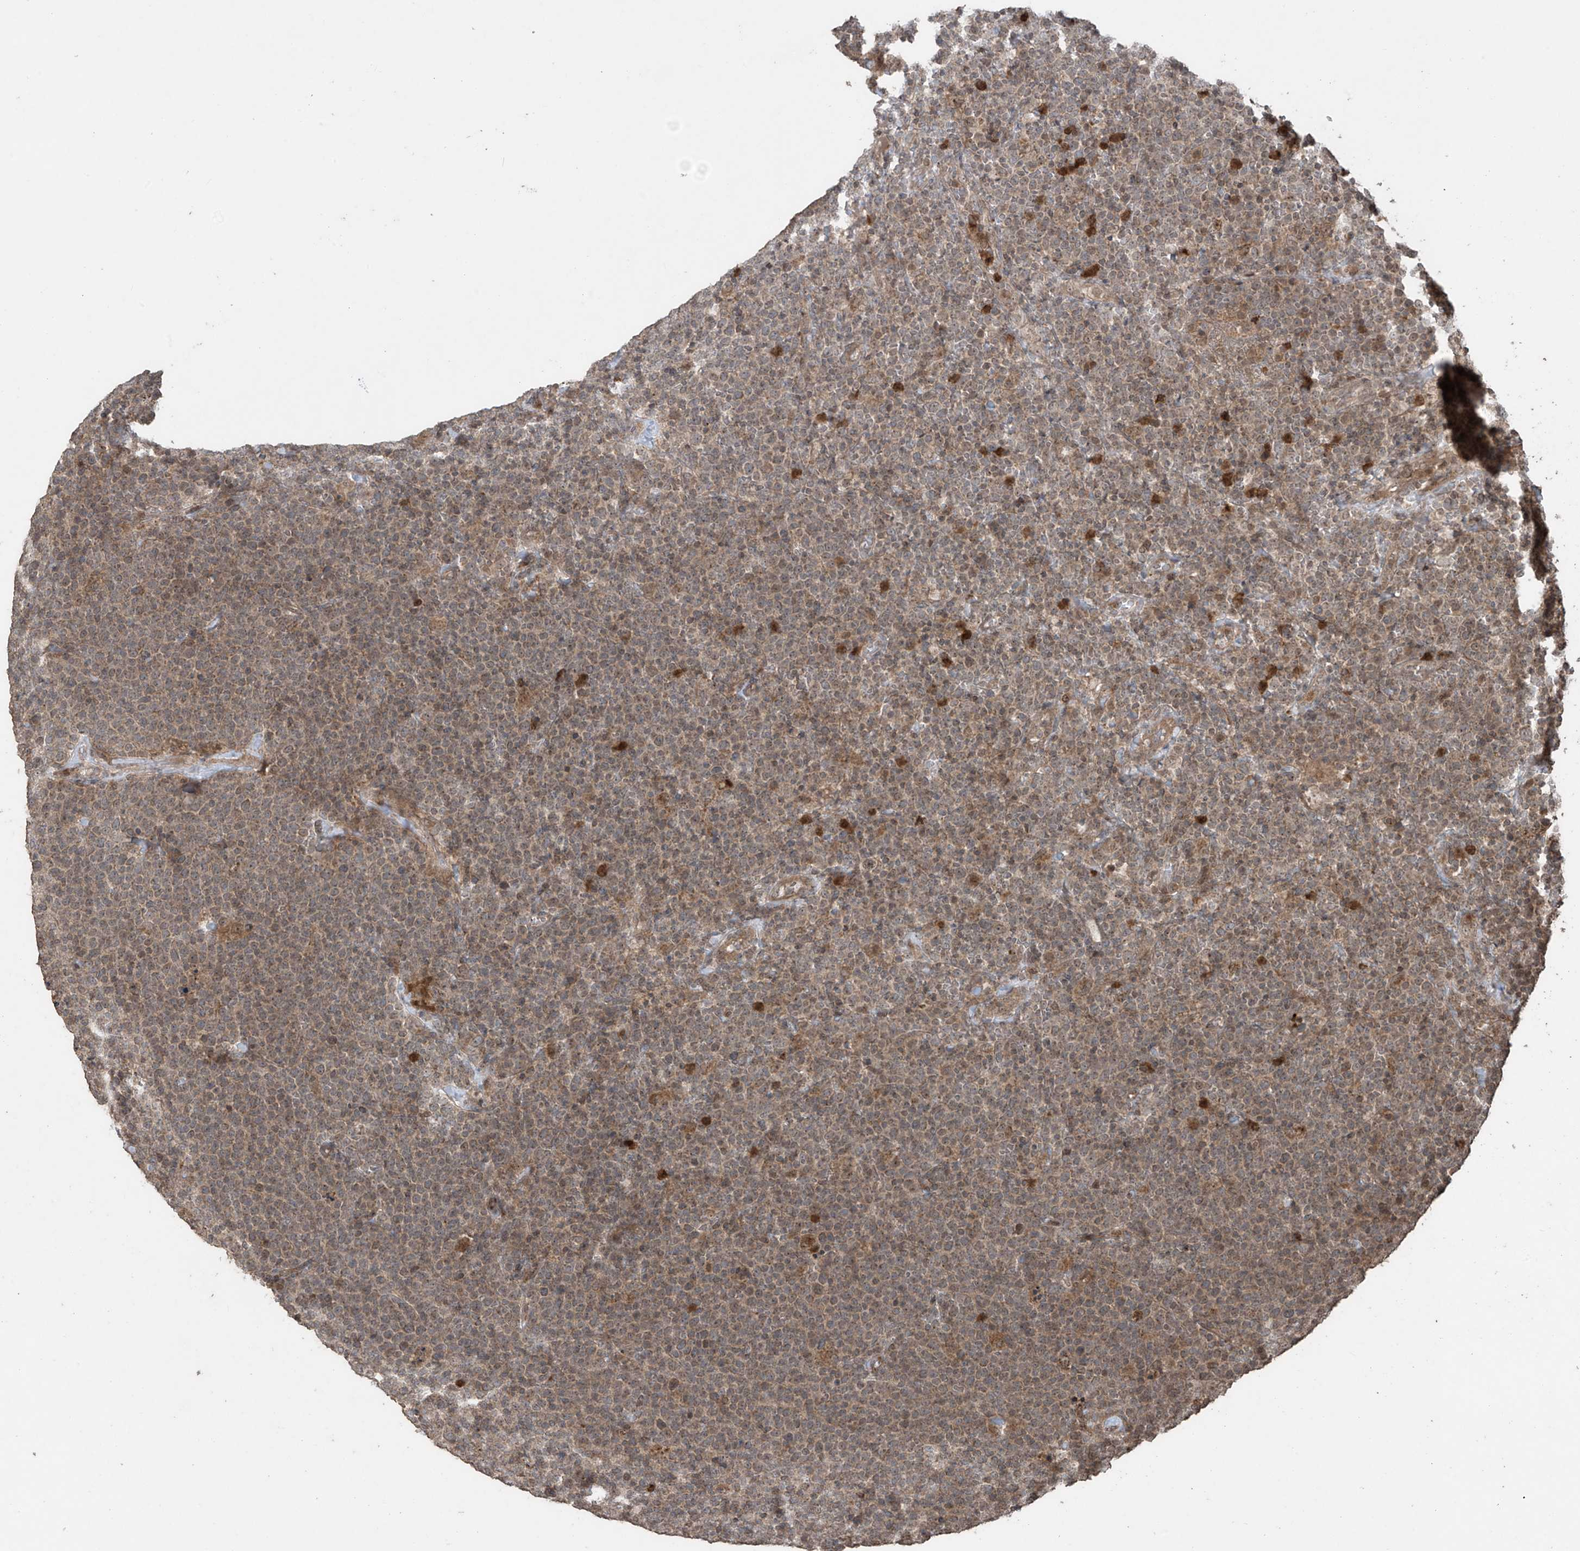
{"staining": {"intensity": "weak", "quantity": "25%-75%", "location": "cytoplasmic/membranous"}, "tissue": "lymphoma", "cell_type": "Tumor cells", "image_type": "cancer", "snomed": [{"axis": "morphology", "description": "Malignant lymphoma, non-Hodgkin's type, High grade"}, {"axis": "topography", "description": "Lymph node"}], "caption": "Lymphoma stained with IHC demonstrates weak cytoplasmic/membranous expression in approximately 25%-75% of tumor cells.", "gene": "PGPEP1", "patient": {"sex": "male", "age": 61}}